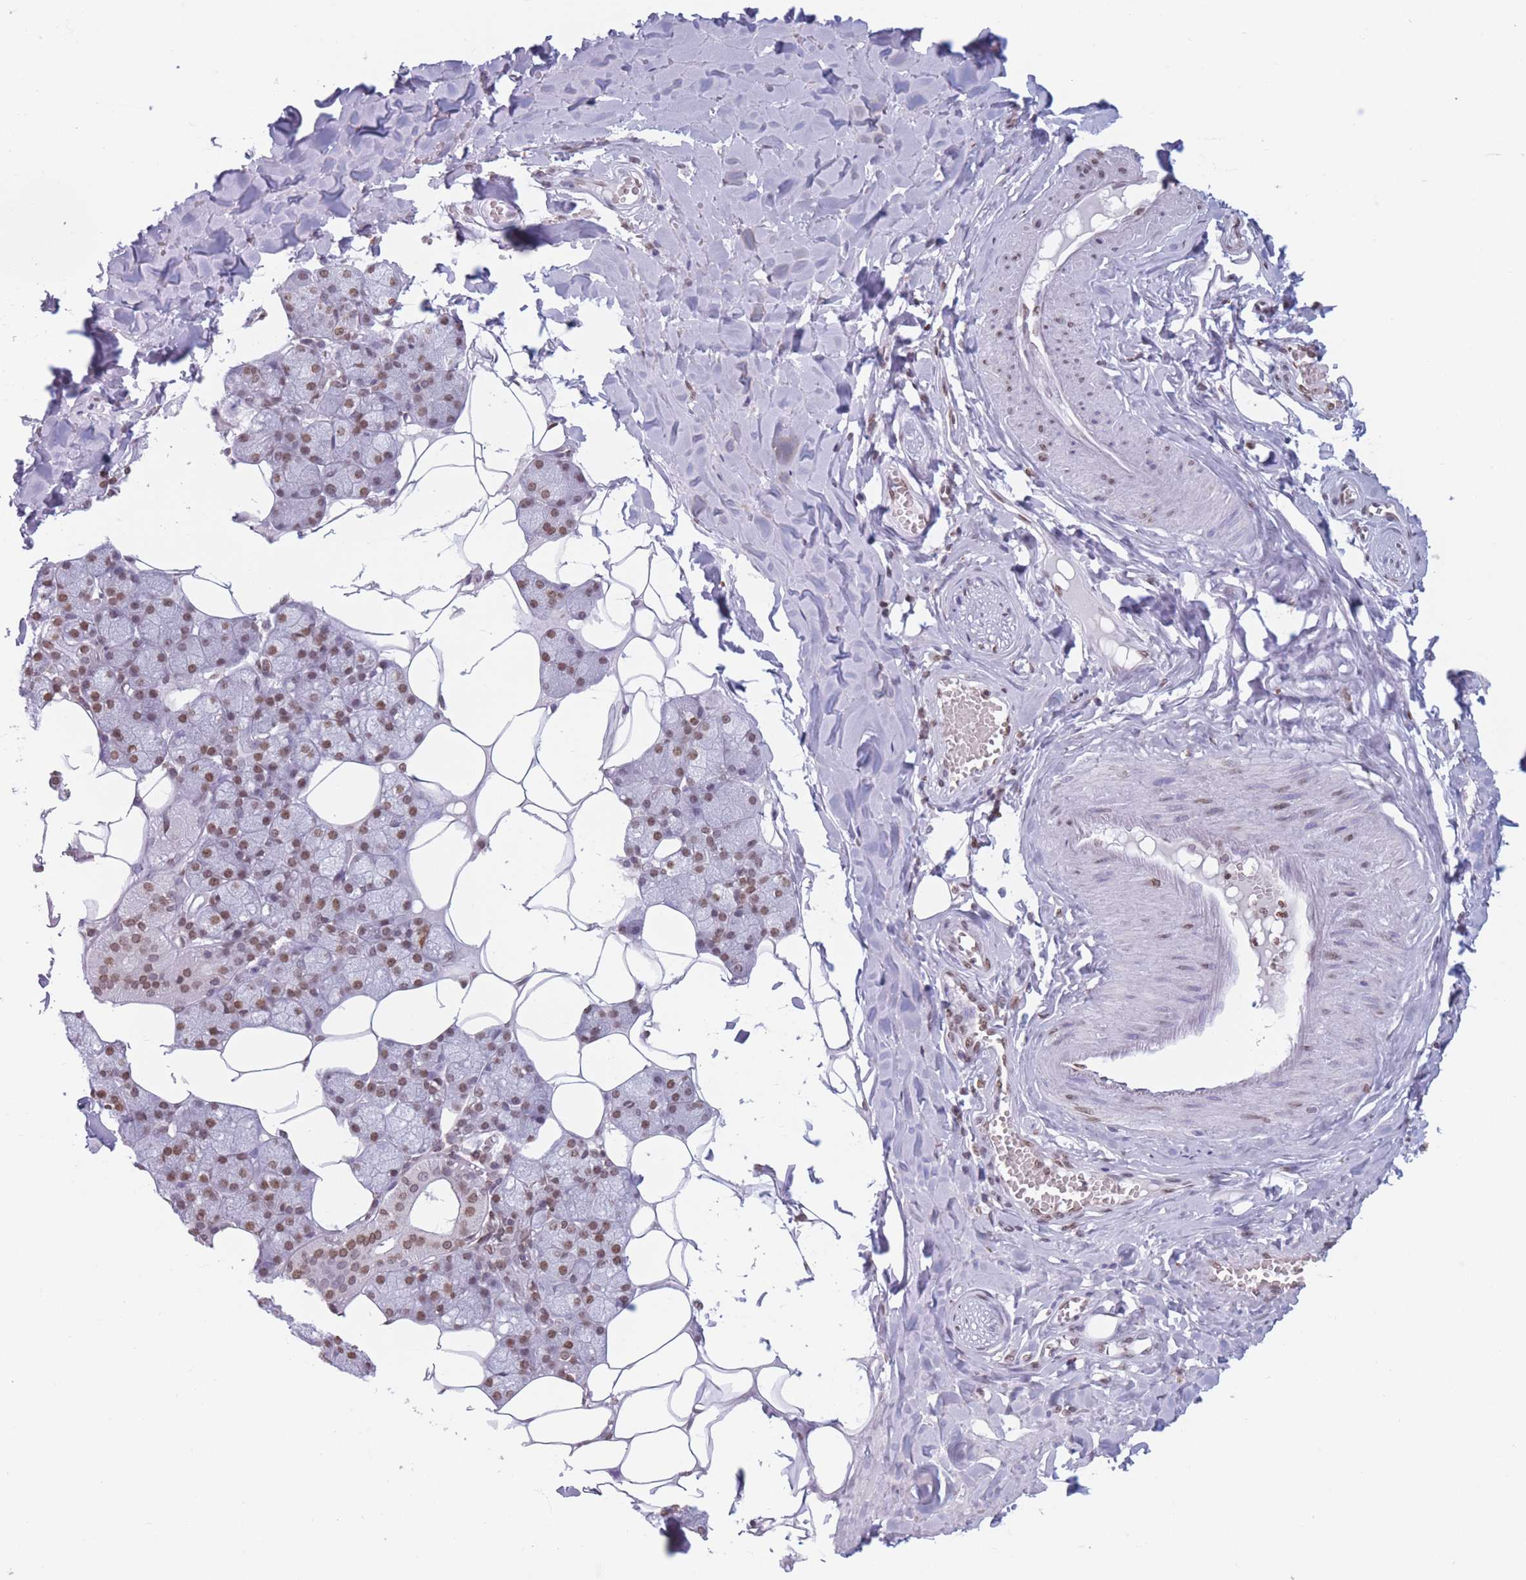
{"staining": {"intensity": "moderate", "quantity": ">75%", "location": "nuclear"}, "tissue": "salivary gland", "cell_type": "Glandular cells", "image_type": "normal", "snomed": [{"axis": "morphology", "description": "Normal tissue, NOS"}, {"axis": "topography", "description": "Salivary gland"}], "caption": "Moderate nuclear staining is identified in approximately >75% of glandular cells in unremarkable salivary gland.", "gene": "RYK", "patient": {"sex": "male", "age": 62}}